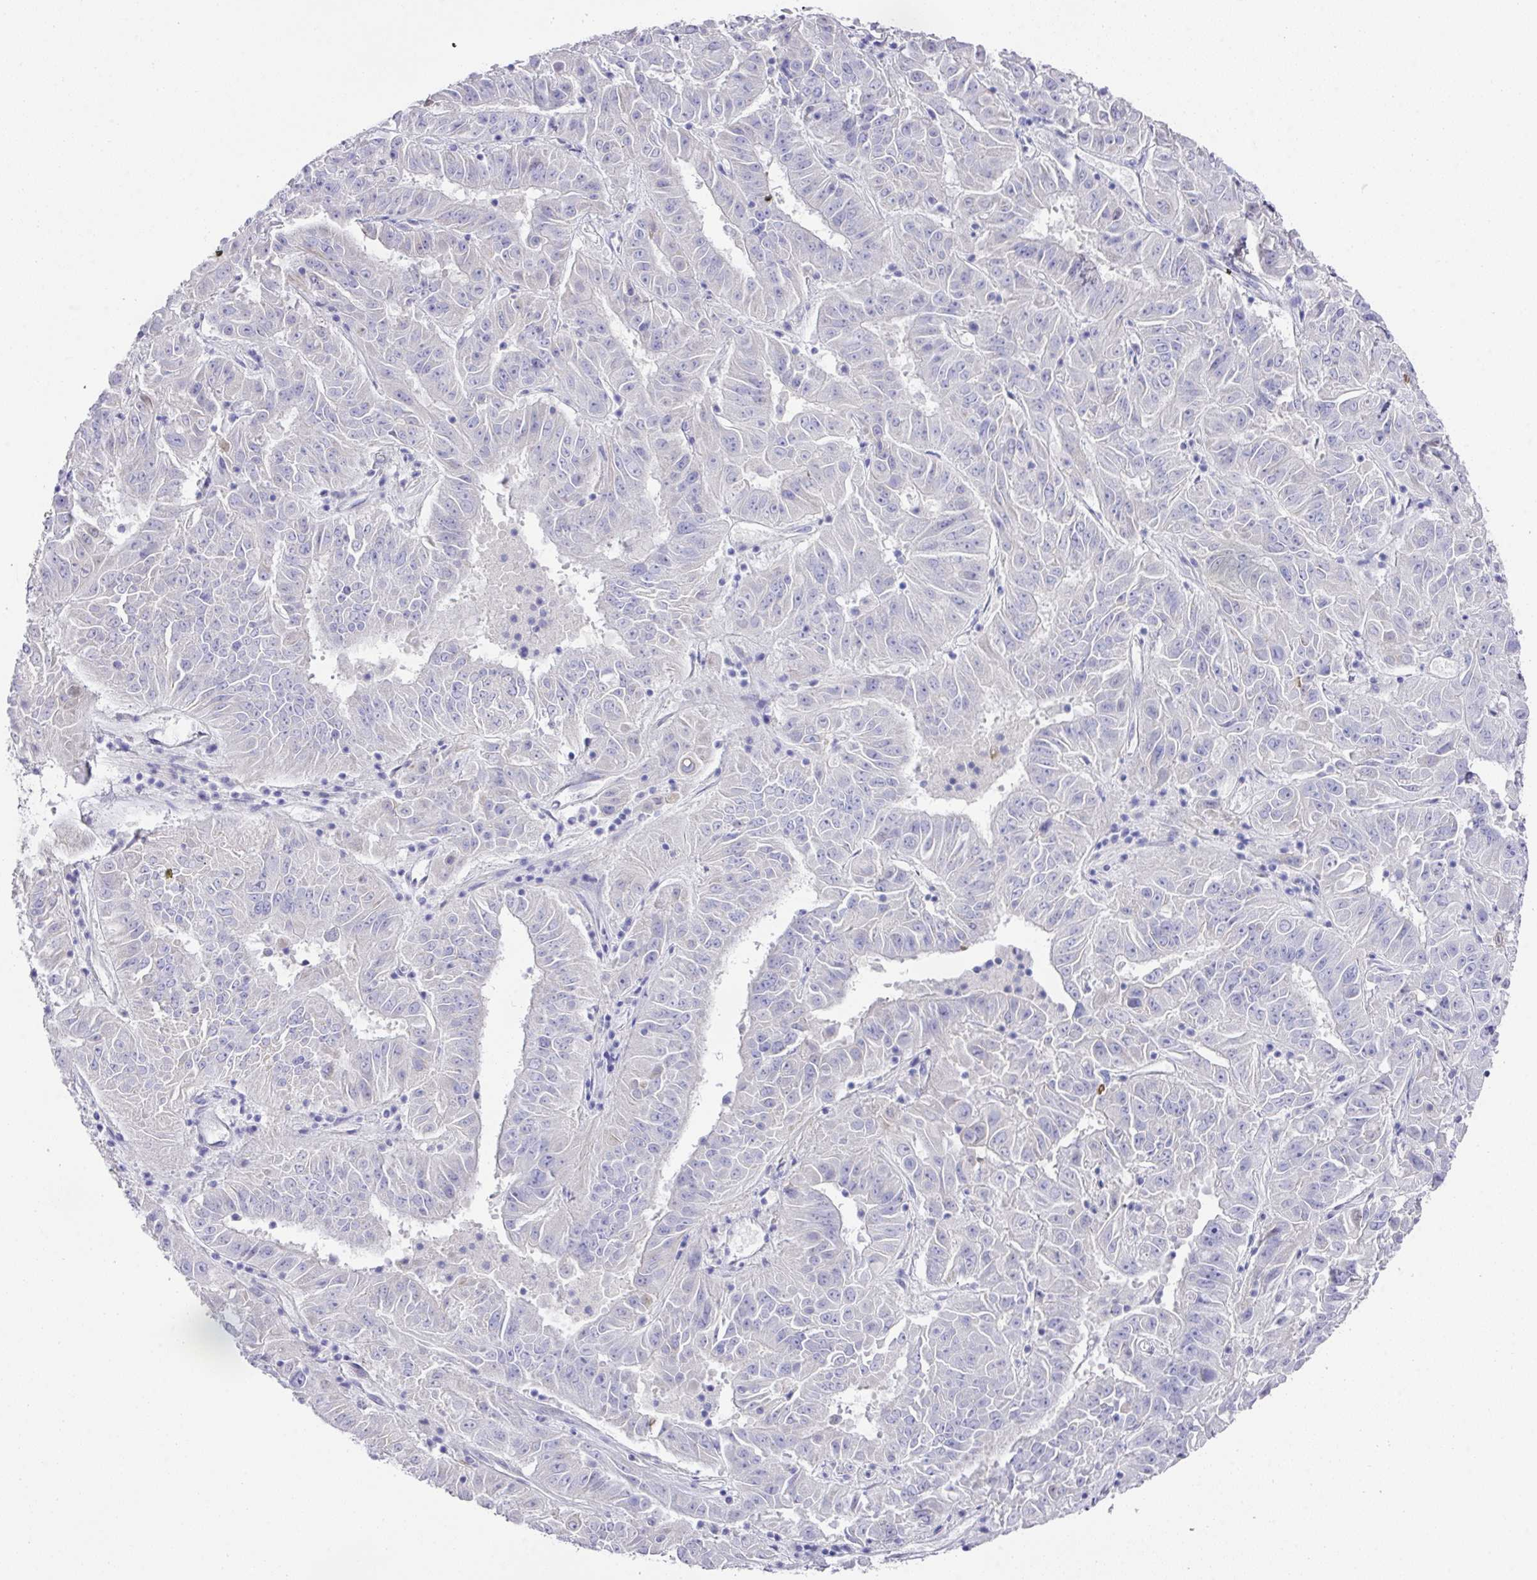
{"staining": {"intensity": "negative", "quantity": "none", "location": "none"}, "tissue": "pancreatic cancer", "cell_type": "Tumor cells", "image_type": "cancer", "snomed": [{"axis": "morphology", "description": "Adenocarcinoma, NOS"}, {"axis": "topography", "description": "Pancreas"}], "caption": "Immunohistochemistry histopathology image of human adenocarcinoma (pancreatic) stained for a protein (brown), which demonstrates no staining in tumor cells. (DAB immunohistochemistry with hematoxylin counter stain).", "gene": "TARM1", "patient": {"sex": "male", "age": 63}}